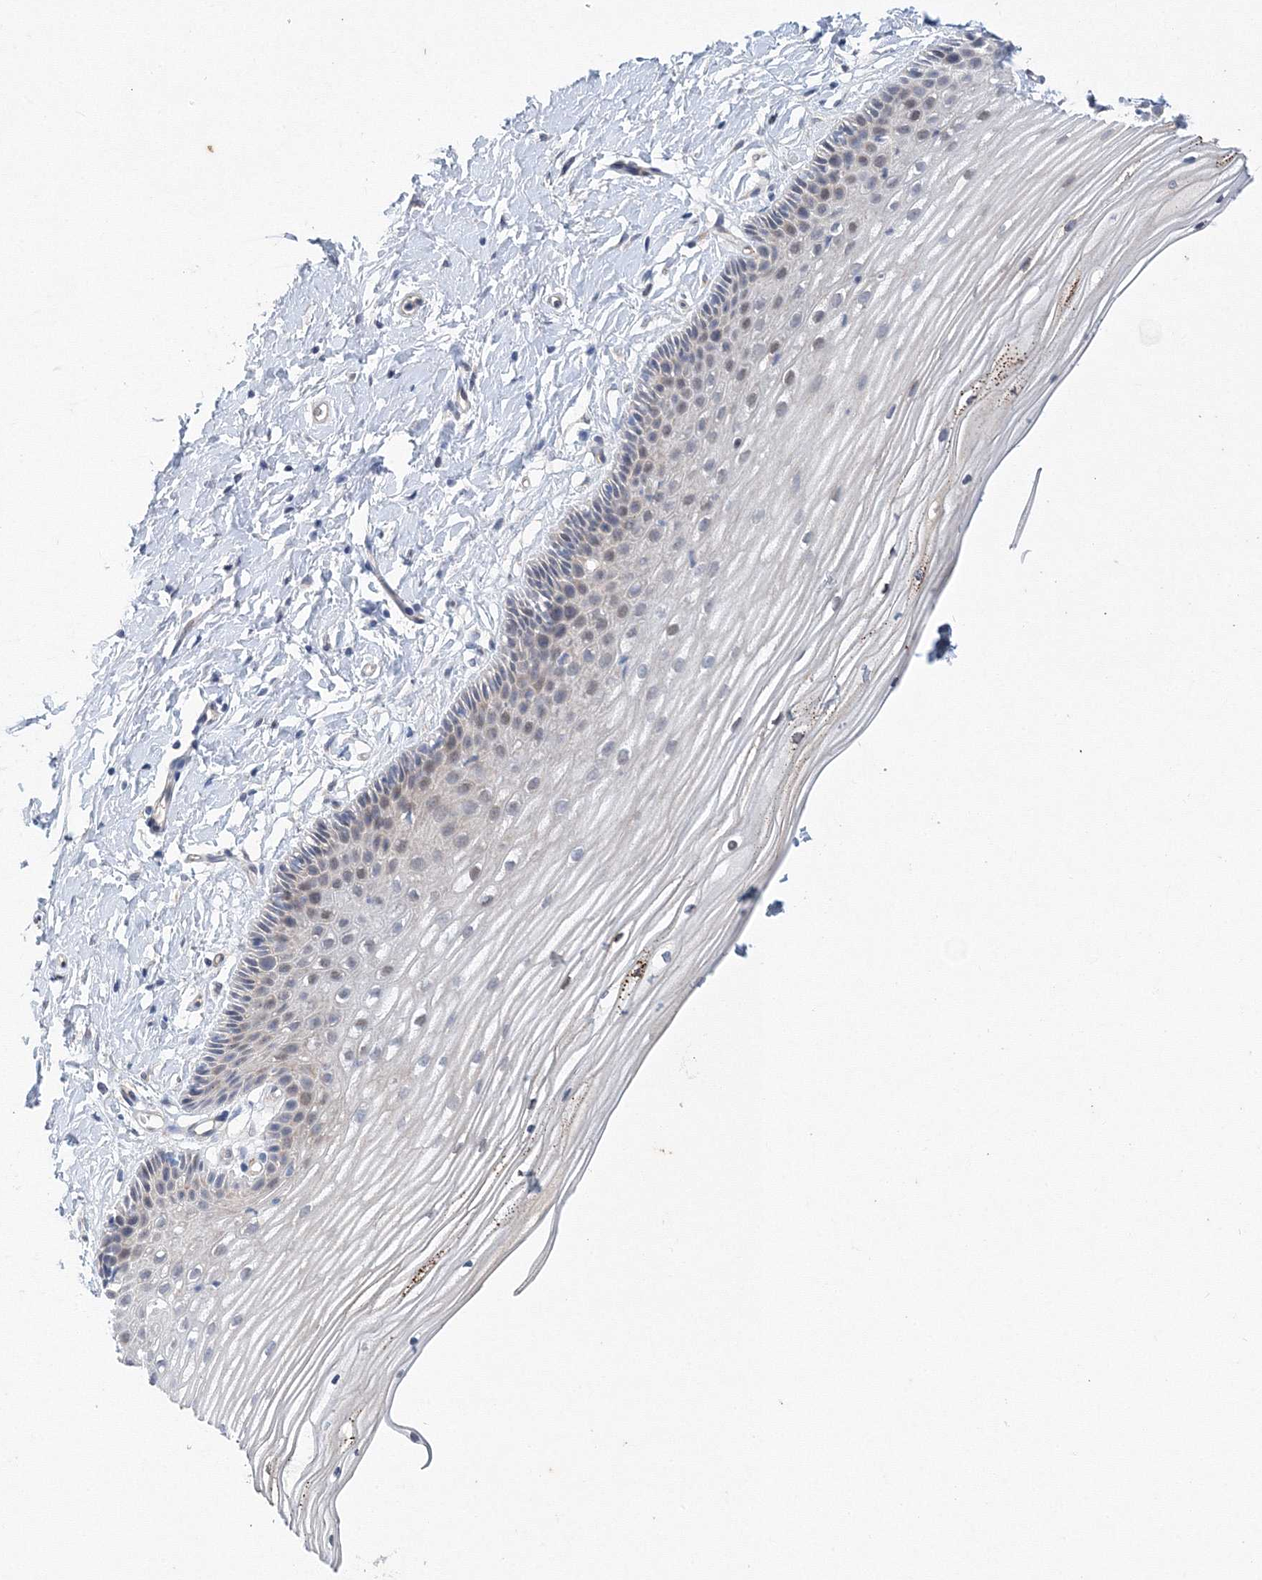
{"staining": {"intensity": "weak", "quantity": "<25%", "location": "cytoplasmic/membranous"}, "tissue": "vagina", "cell_type": "Squamous epithelial cells", "image_type": "normal", "snomed": [{"axis": "morphology", "description": "Normal tissue, NOS"}, {"axis": "topography", "description": "Vagina"}, {"axis": "topography", "description": "Cervix"}], "caption": "IHC micrograph of unremarkable vagina stained for a protein (brown), which displays no positivity in squamous epithelial cells.", "gene": "TANC1", "patient": {"sex": "female", "age": 40}}